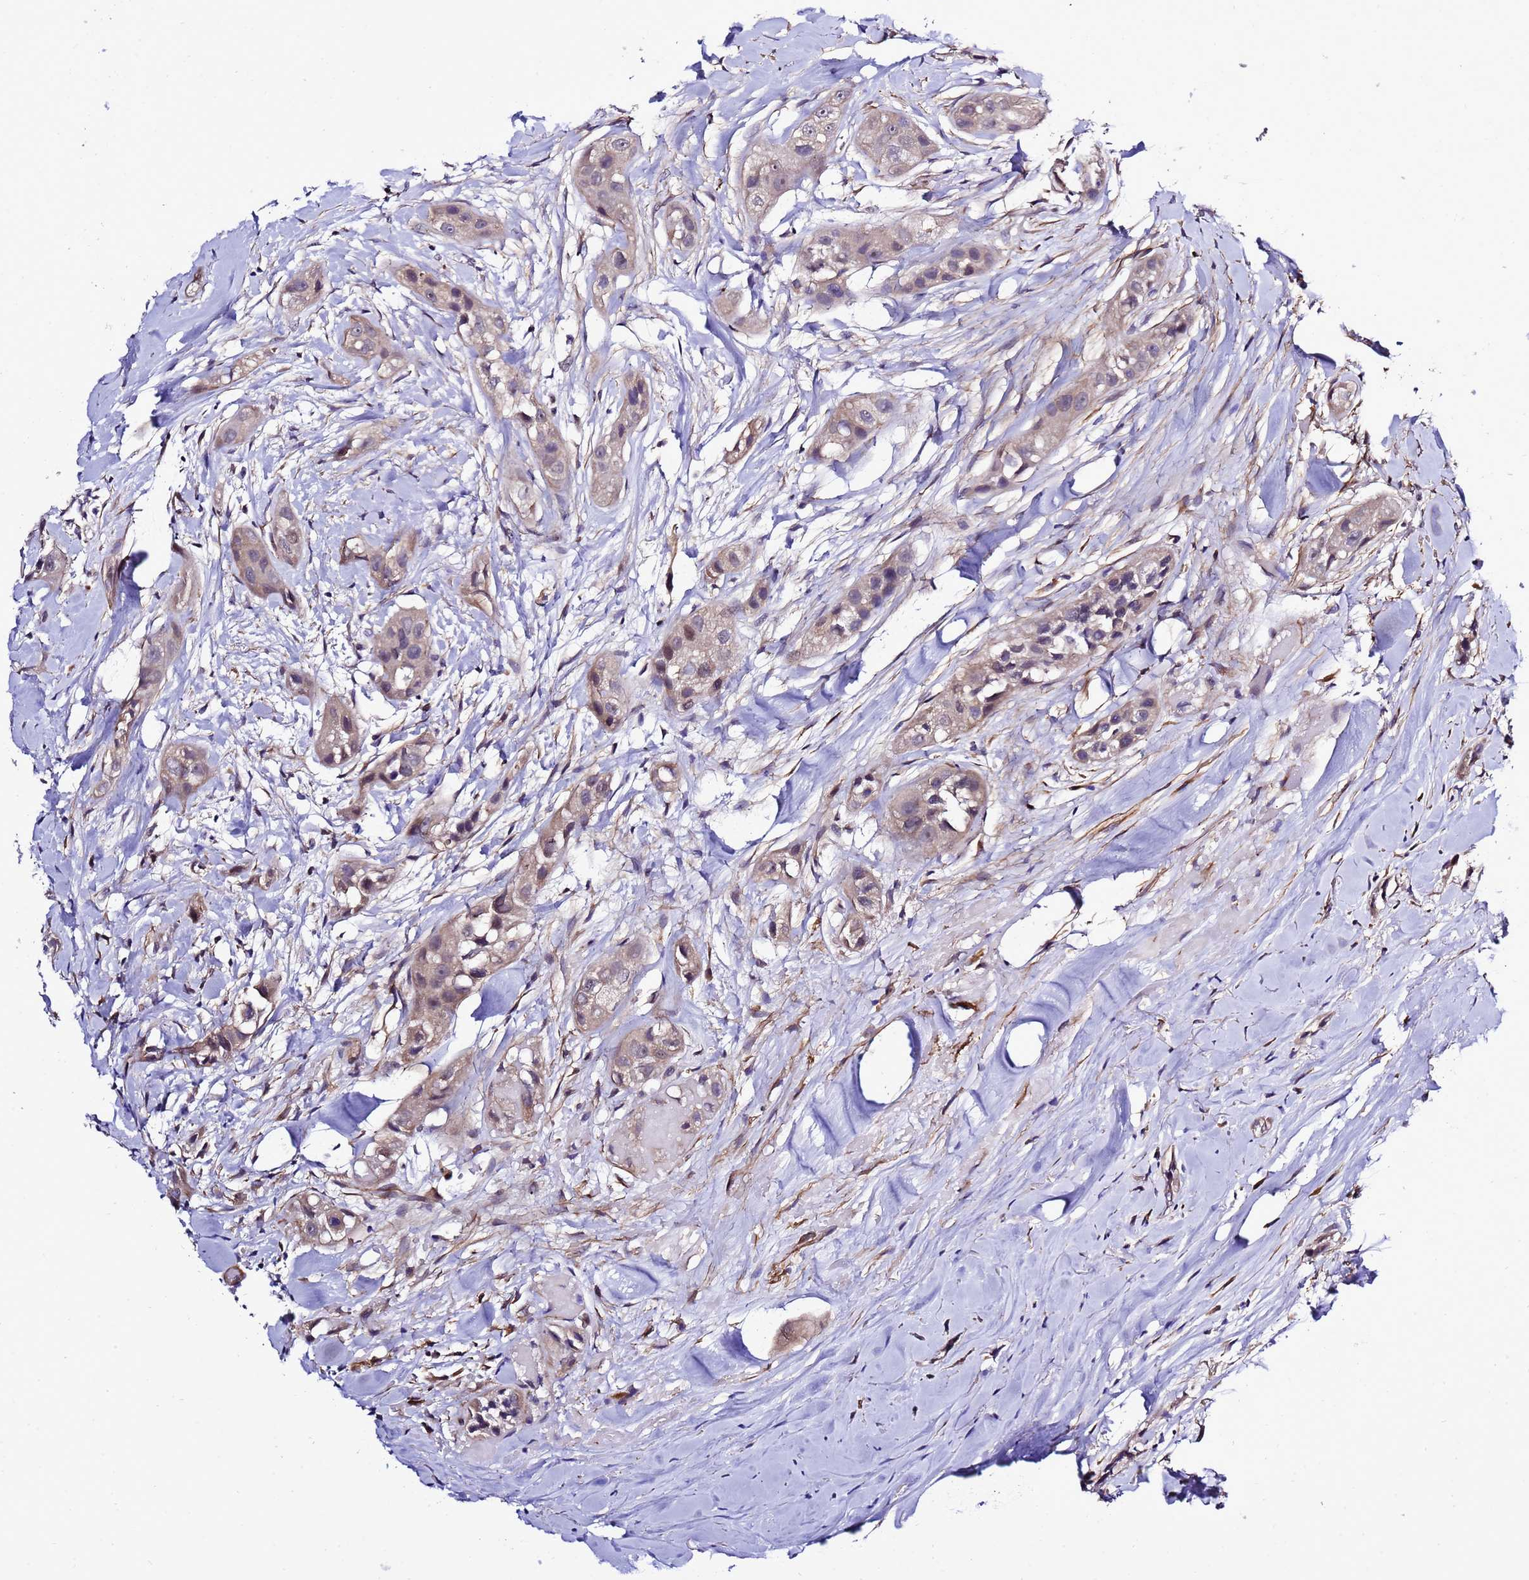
{"staining": {"intensity": "weak", "quantity": "<25%", "location": "cytoplasmic/membranous"}, "tissue": "head and neck cancer", "cell_type": "Tumor cells", "image_type": "cancer", "snomed": [{"axis": "morphology", "description": "Normal tissue, NOS"}, {"axis": "morphology", "description": "Squamous cell carcinoma, NOS"}, {"axis": "topography", "description": "Skeletal muscle"}, {"axis": "topography", "description": "Head-Neck"}], "caption": "An IHC photomicrograph of head and neck squamous cell carcinoma is shown. There is no staining in tumor cells of head and neck squamous cell carcinoma. (DAB immunohistochemistry, high magnification).", "gene": "GZF1", "patient": {"sex": "male", "age": 51}}